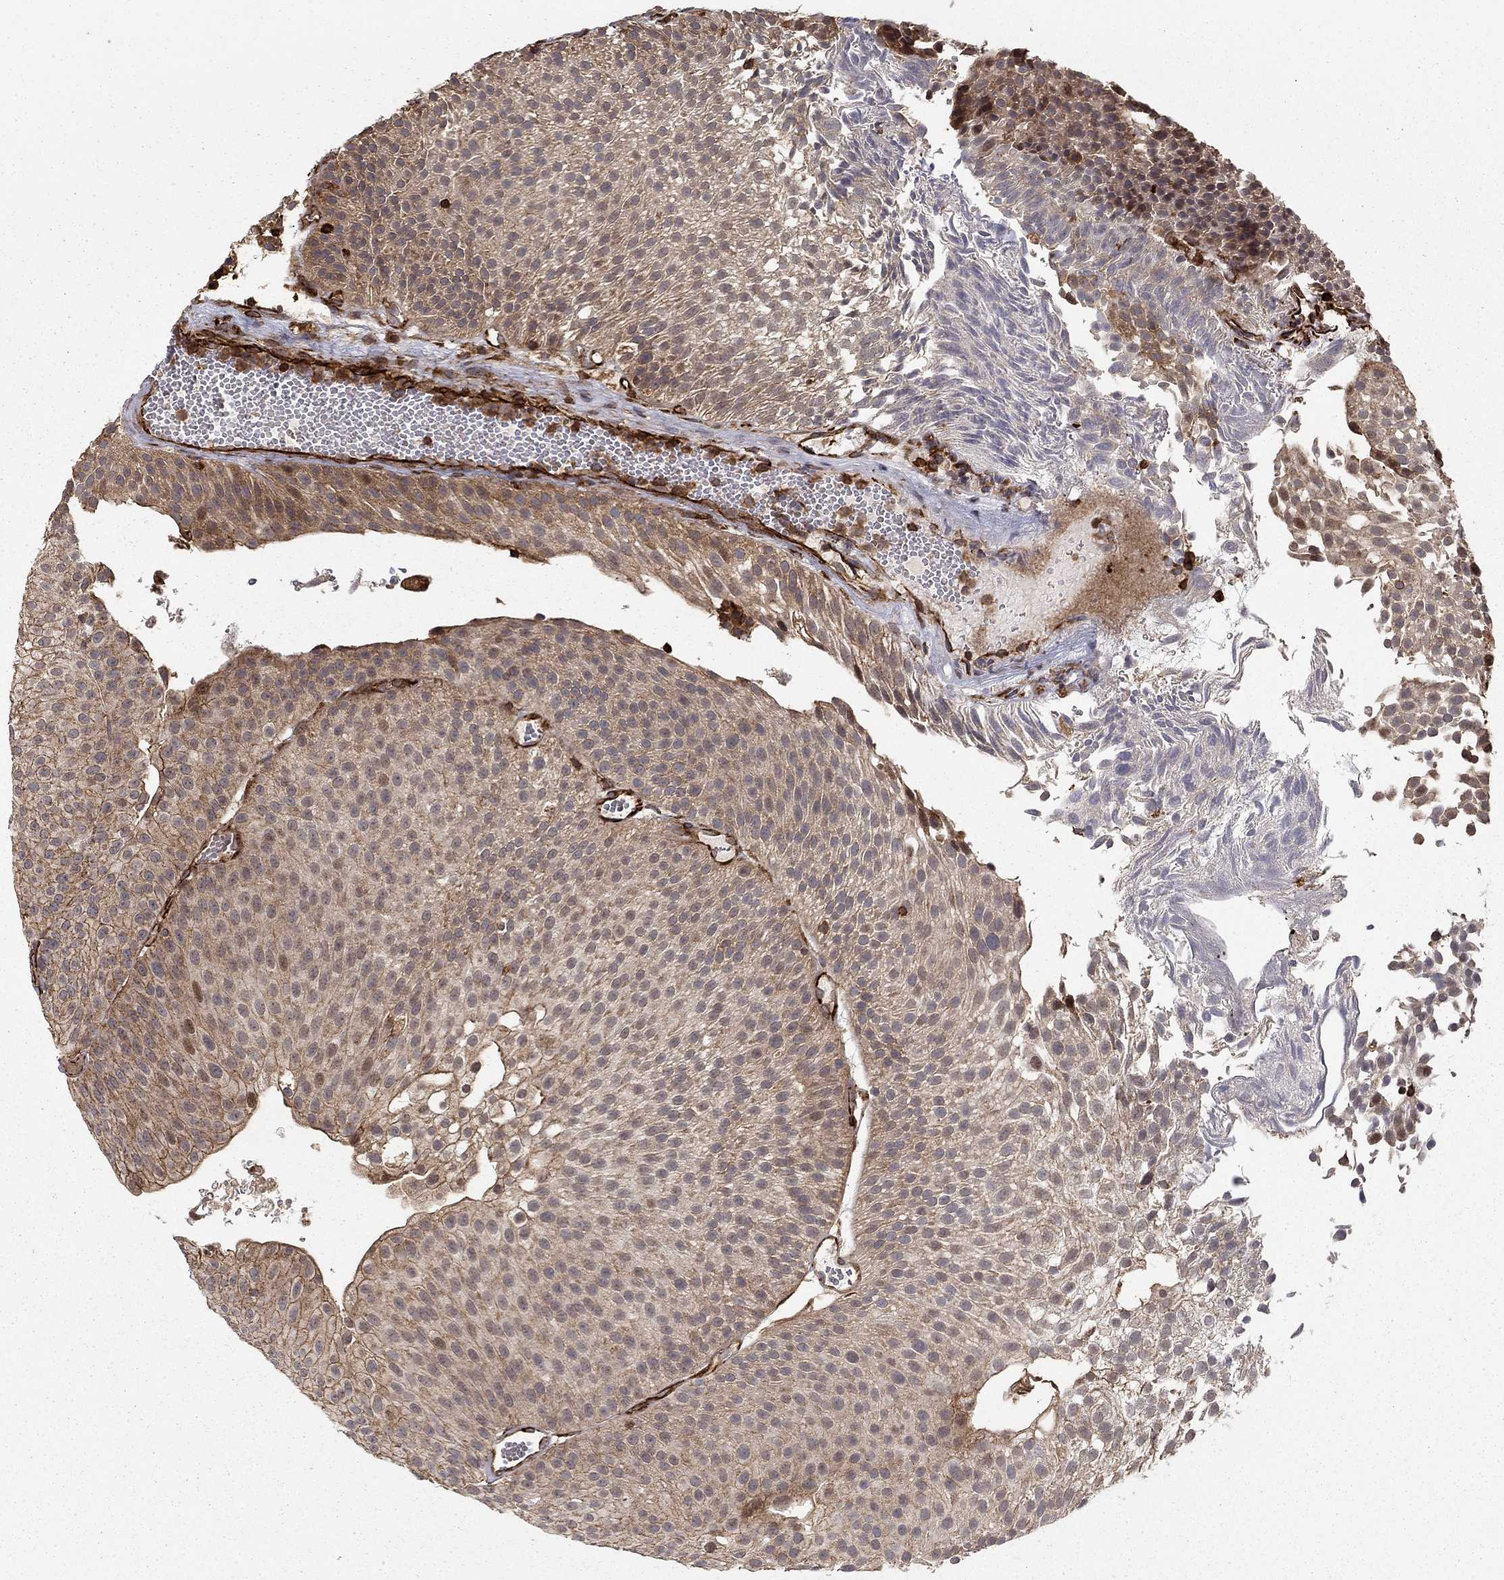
{"staining": {"intensity": "moderate", "quantity": "25%-75%", "location": "cytoplasmic/membranous"}, "tissue": "urothelial cancer", "cell_type": "Tumor cells", "image_type": "cancer", "snomed": [{"axis": "morphology", "description": "Urothelial carcinoma, Low grade"}, {"axis": "topography", "description": "Urinary bladder"}], "caption": "Protein analysis of urothelial cancer tissue displays moderate cytoplasmic/membranous positivity in about 25%-75% of tumor cells.", "gene": "ADM", "patient": {"sex": "male", "age": 65}}